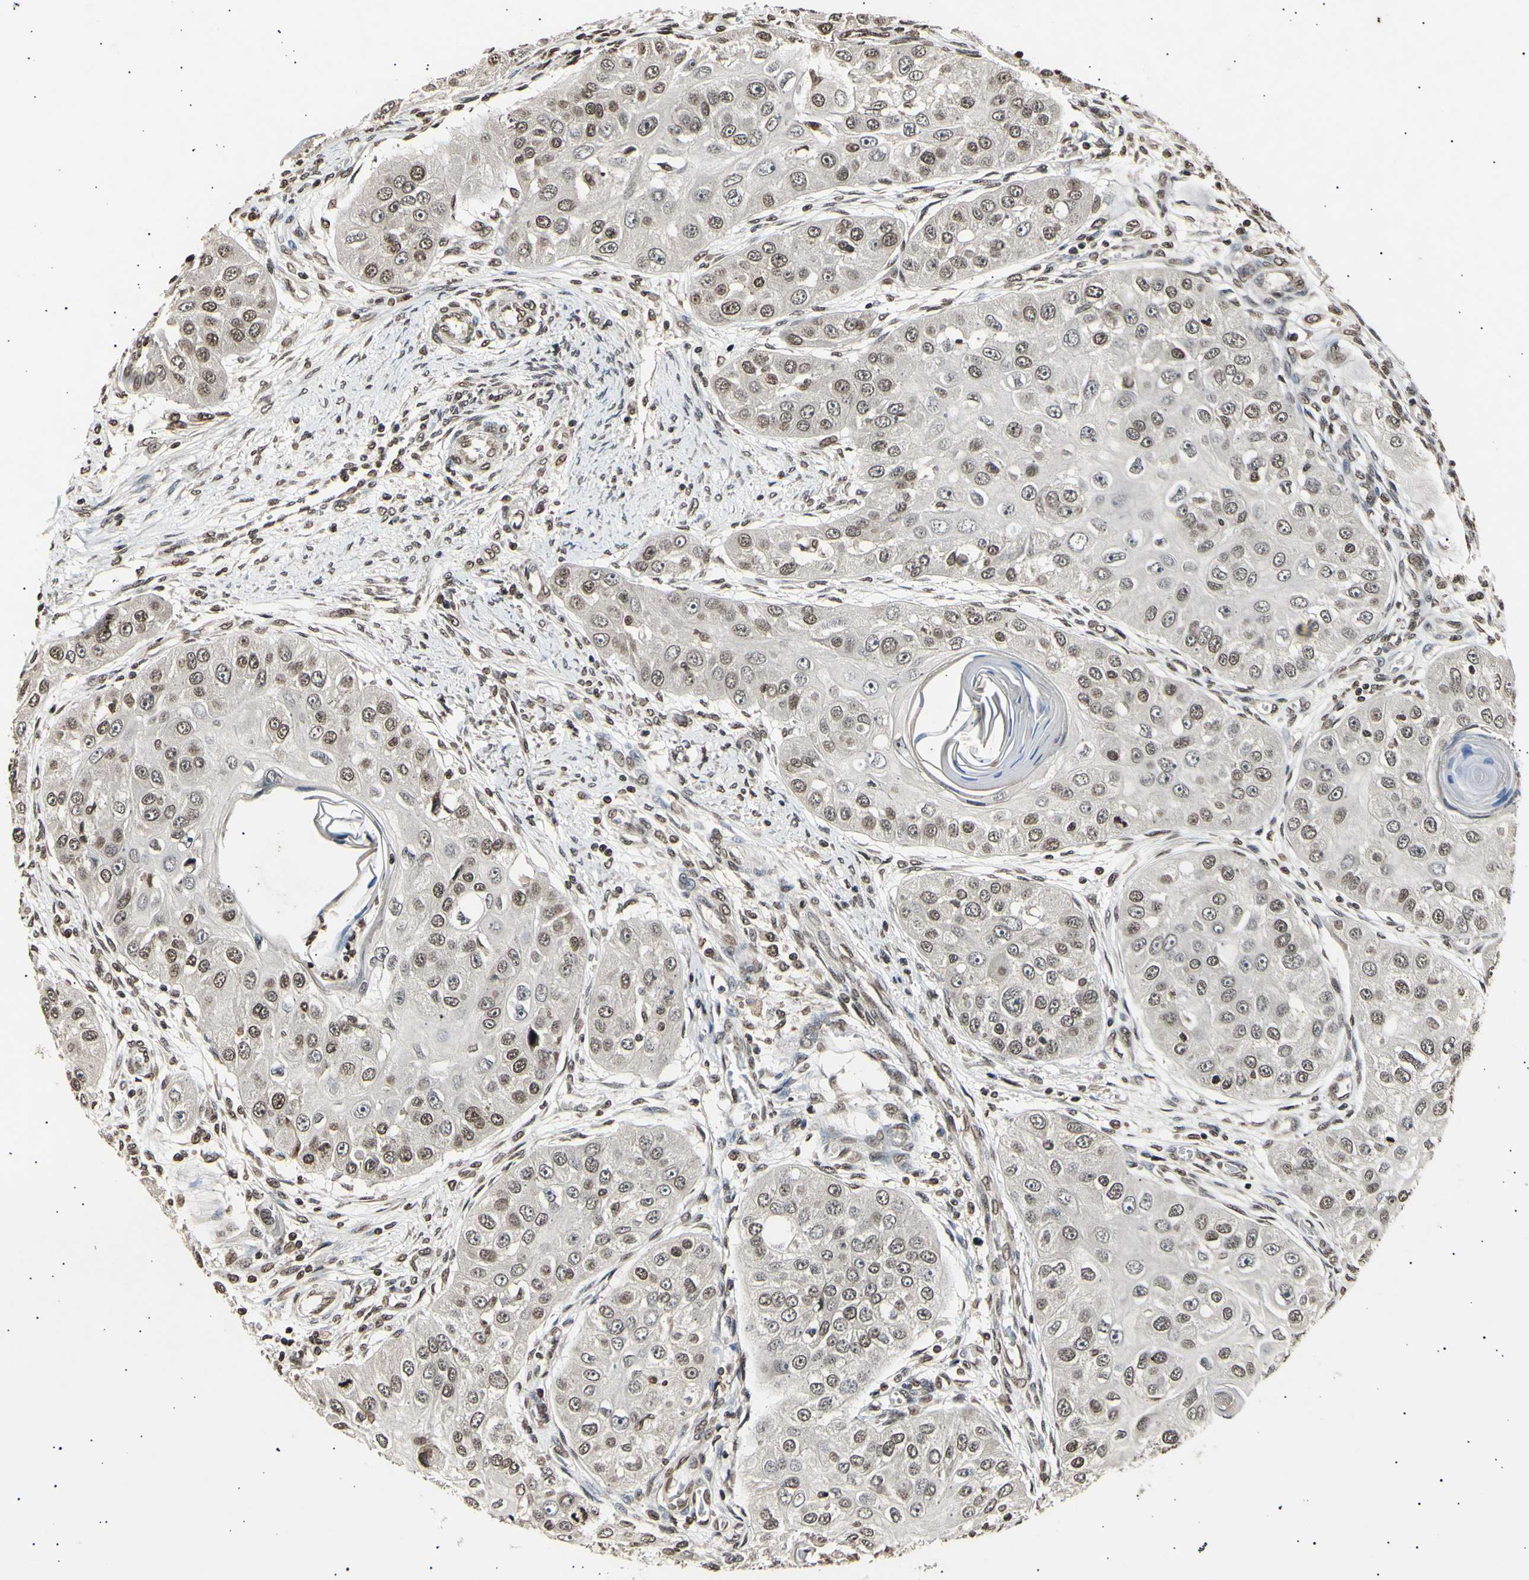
{"staining": {"intensity": "moderate", "quantity": "25%-75%", "location": "cytoplasmic/membranous,nuclear"}, "tissue": "head and neck cancer", "cell_type": "Tumor cells", "image_type": "cancer", "snomed": [{"axis": "morphology", "description": "Normal tissue, NOS"}, {"axis": "morphology", "description": "Squamous cell carcinoma, NOS"}, {"axis": "topography", "description": "Skeletal muscle"}, {"axis": "topography", "description": "Head-Neck"}], "caption": "Immunohistochemistry (DAB) staining of human head and neck cancer displays moderate cytoplasmic/membranous and nuclear protein positivity in approximately 25%-75% of tumor cells.", "gene": "ANAPC7", "patient": {"sex": "male", "age": 51}}